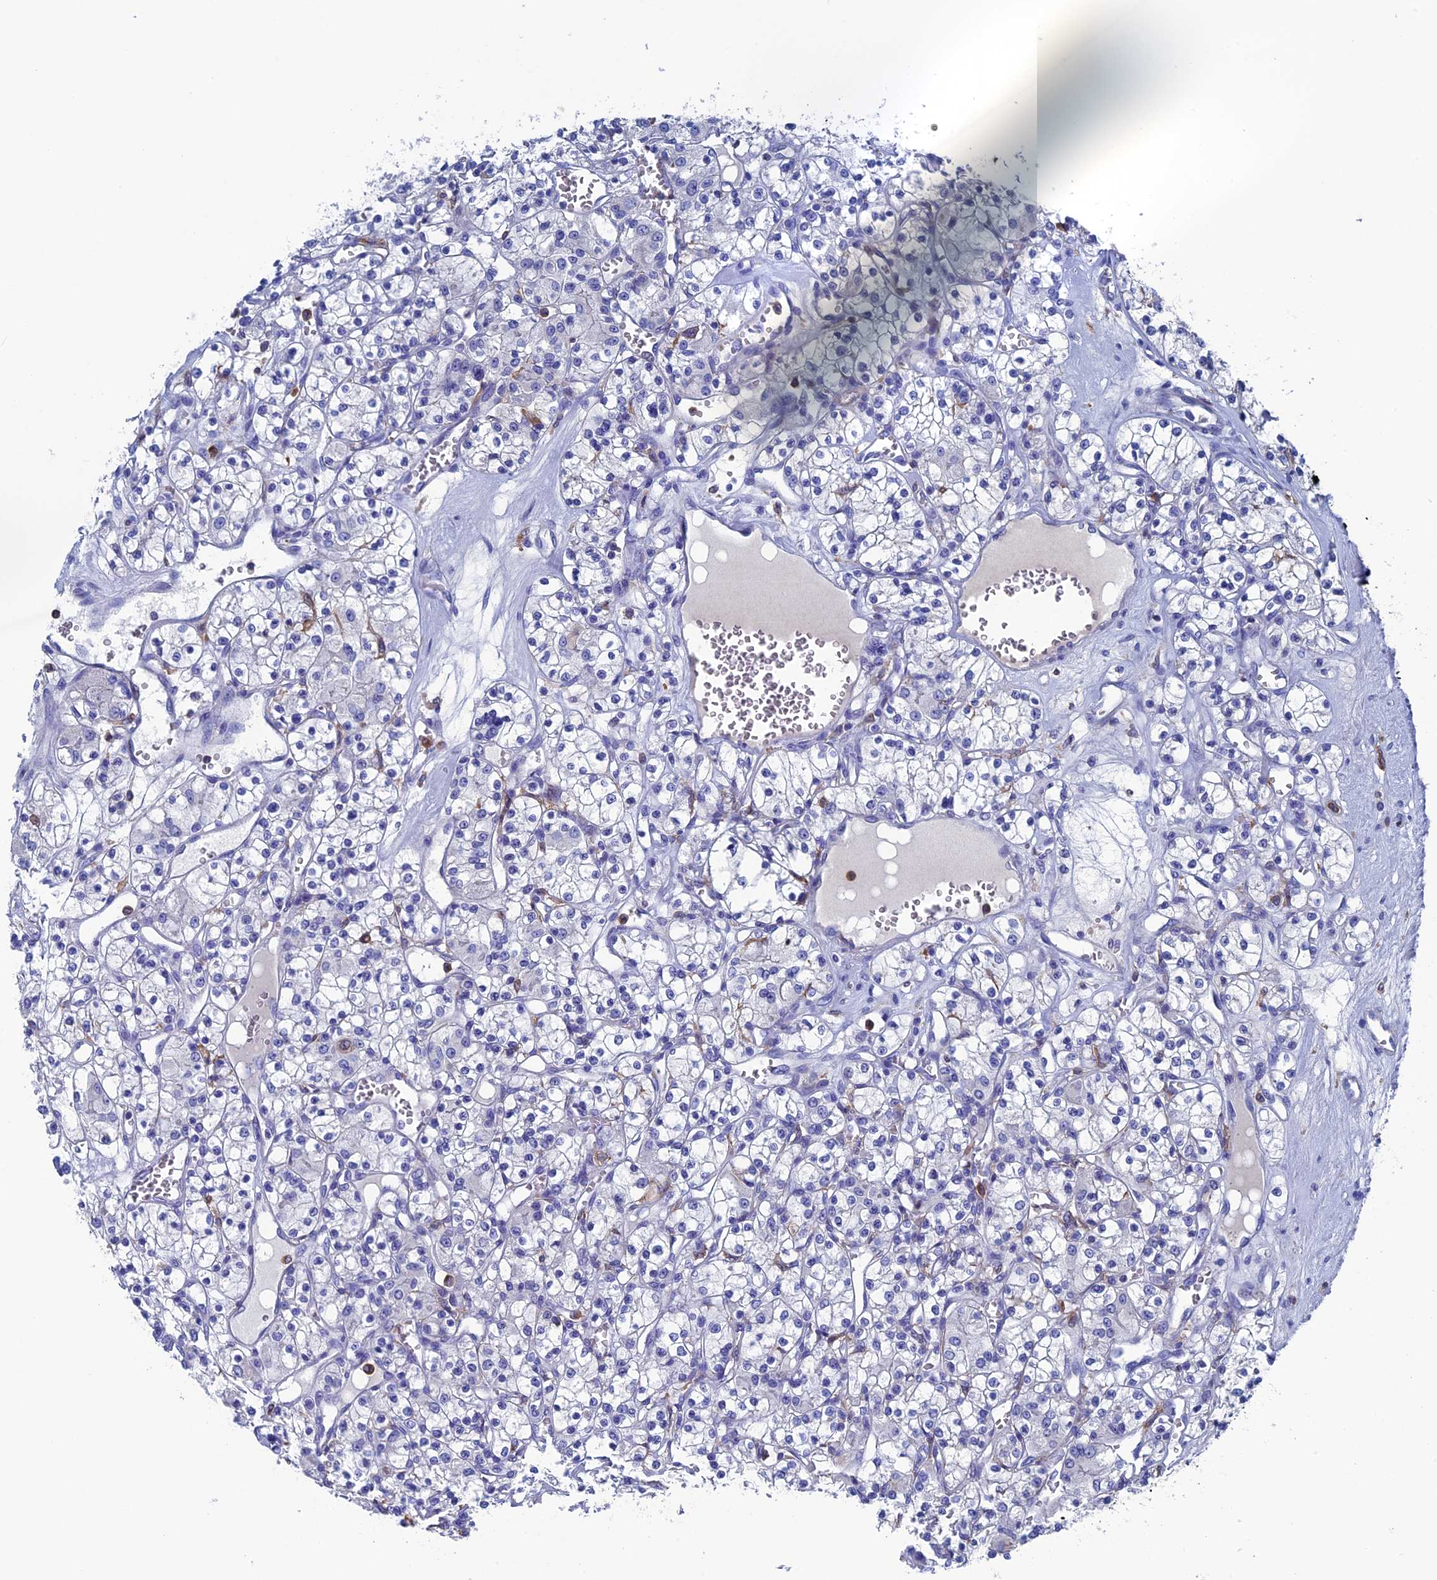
{"staining": {"intensity": "negative", "quantity": "none", "location": "none"}, "tissue": "renal cancer", "cell_type": "Tumor cells", "image_type": "cancer", "snomed": [{"axis": "morphology", "description": "Adenocarcinoma, NOS"}, {"axis": "topography", "description": "Kidney"}], "caption": "IHC of renal cancer (adenocarcinoma) reveals no positivity in tumor cells.", "gene": "TYROBP", "patient": {"sex": "female", "age": 59}}